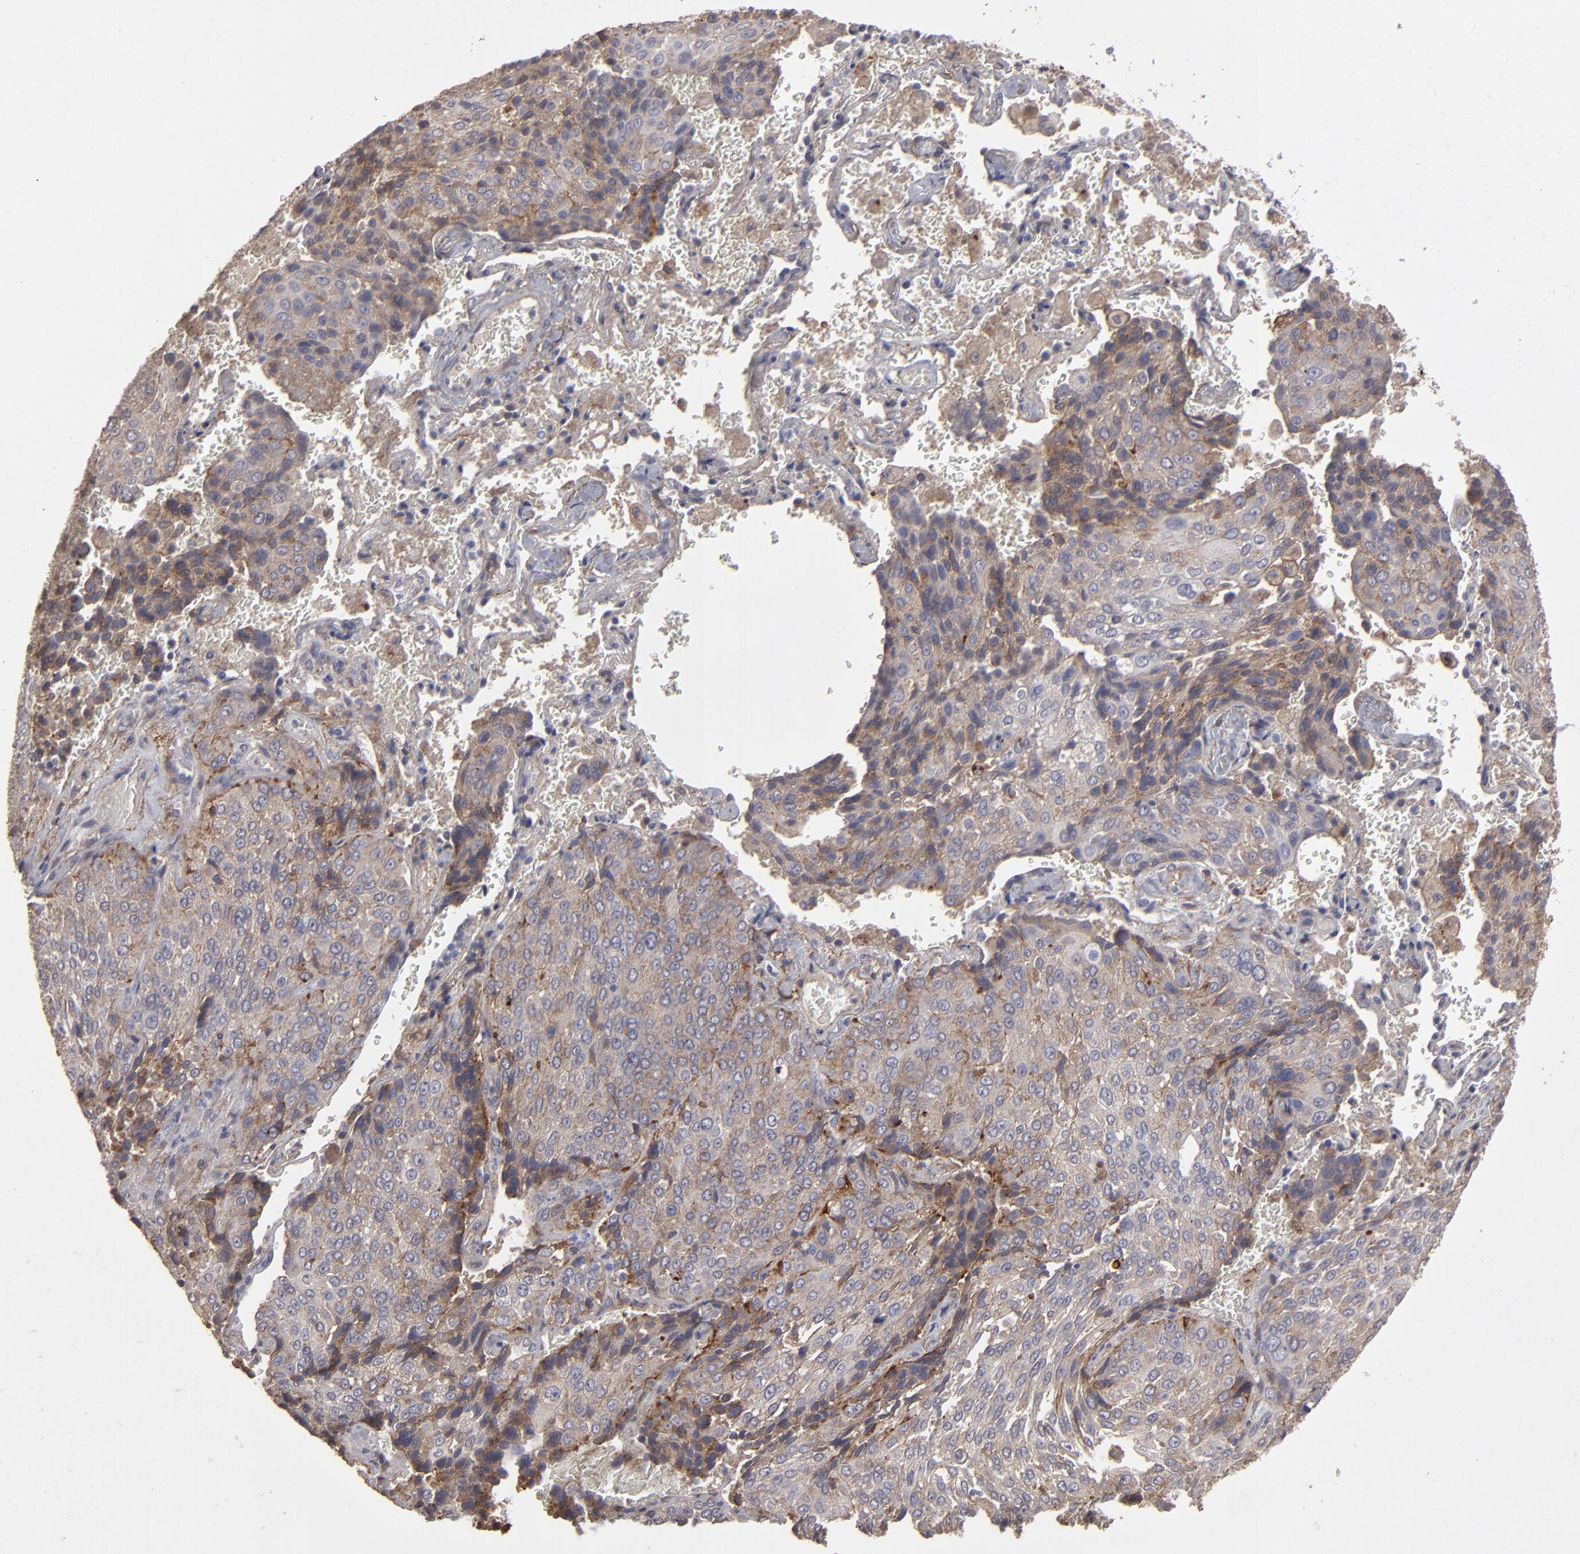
{"staining": {"intensity": "moderate", "quantity": "25%-75%", "location": "cytoplasmic/membranous"}, "tissue": "lung cancer", "cell_type": "Tumor cells", "image_type": "cancer", "snomed": [{"axis": "morphology", "description": "Squamous cell carcinoma, NOS"}, {"axis": "topography", "description": "Lung"}], "caption": "Lung cancer tissue demonstrates moderate cytoplasmic/membranous staining in about 25%-75% of tumor cells Using DAB (brown) and hematoxylin (blue) stains, captured at high magnification using brightfield microscopy.", "gene": "ITGB5", "patient": {"sex": "male", "age": 54}}